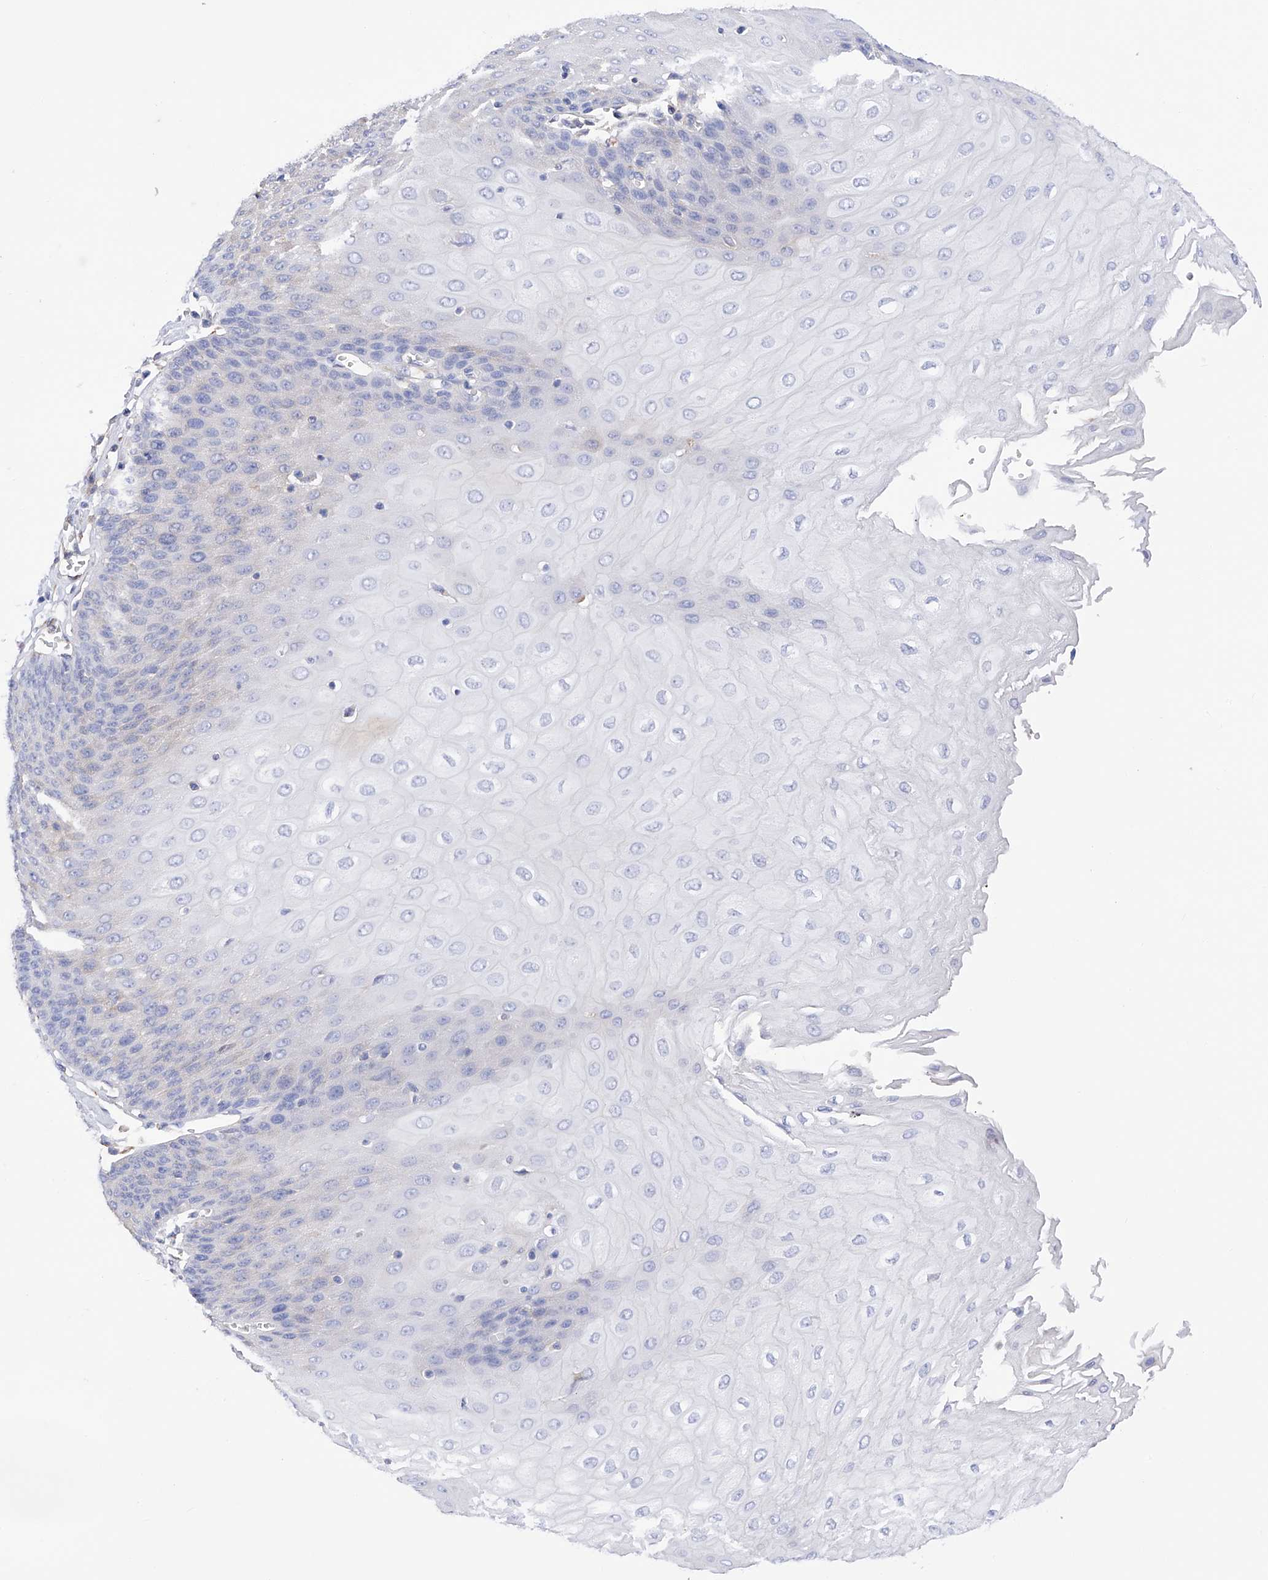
{"staining": {"intensity": "negative", "quantity": "none", "location": "none"}, "tissue": "esophagus", "cell_type": "Squamous epithelial cells", "image_type": "normal", "snomed": [{"axis": "morphology", "description": "Normal tissue, NOS"}, {"axis": "topography", "description": "Esophagus"}], "caption": "An immunohistochemistry (IHC) image of benign esophagus is shown. There is no staining in squamous epithelial cells of esophagus.", "gene": "PDIA5", "patient": {"sex": "male", "age": 60}}